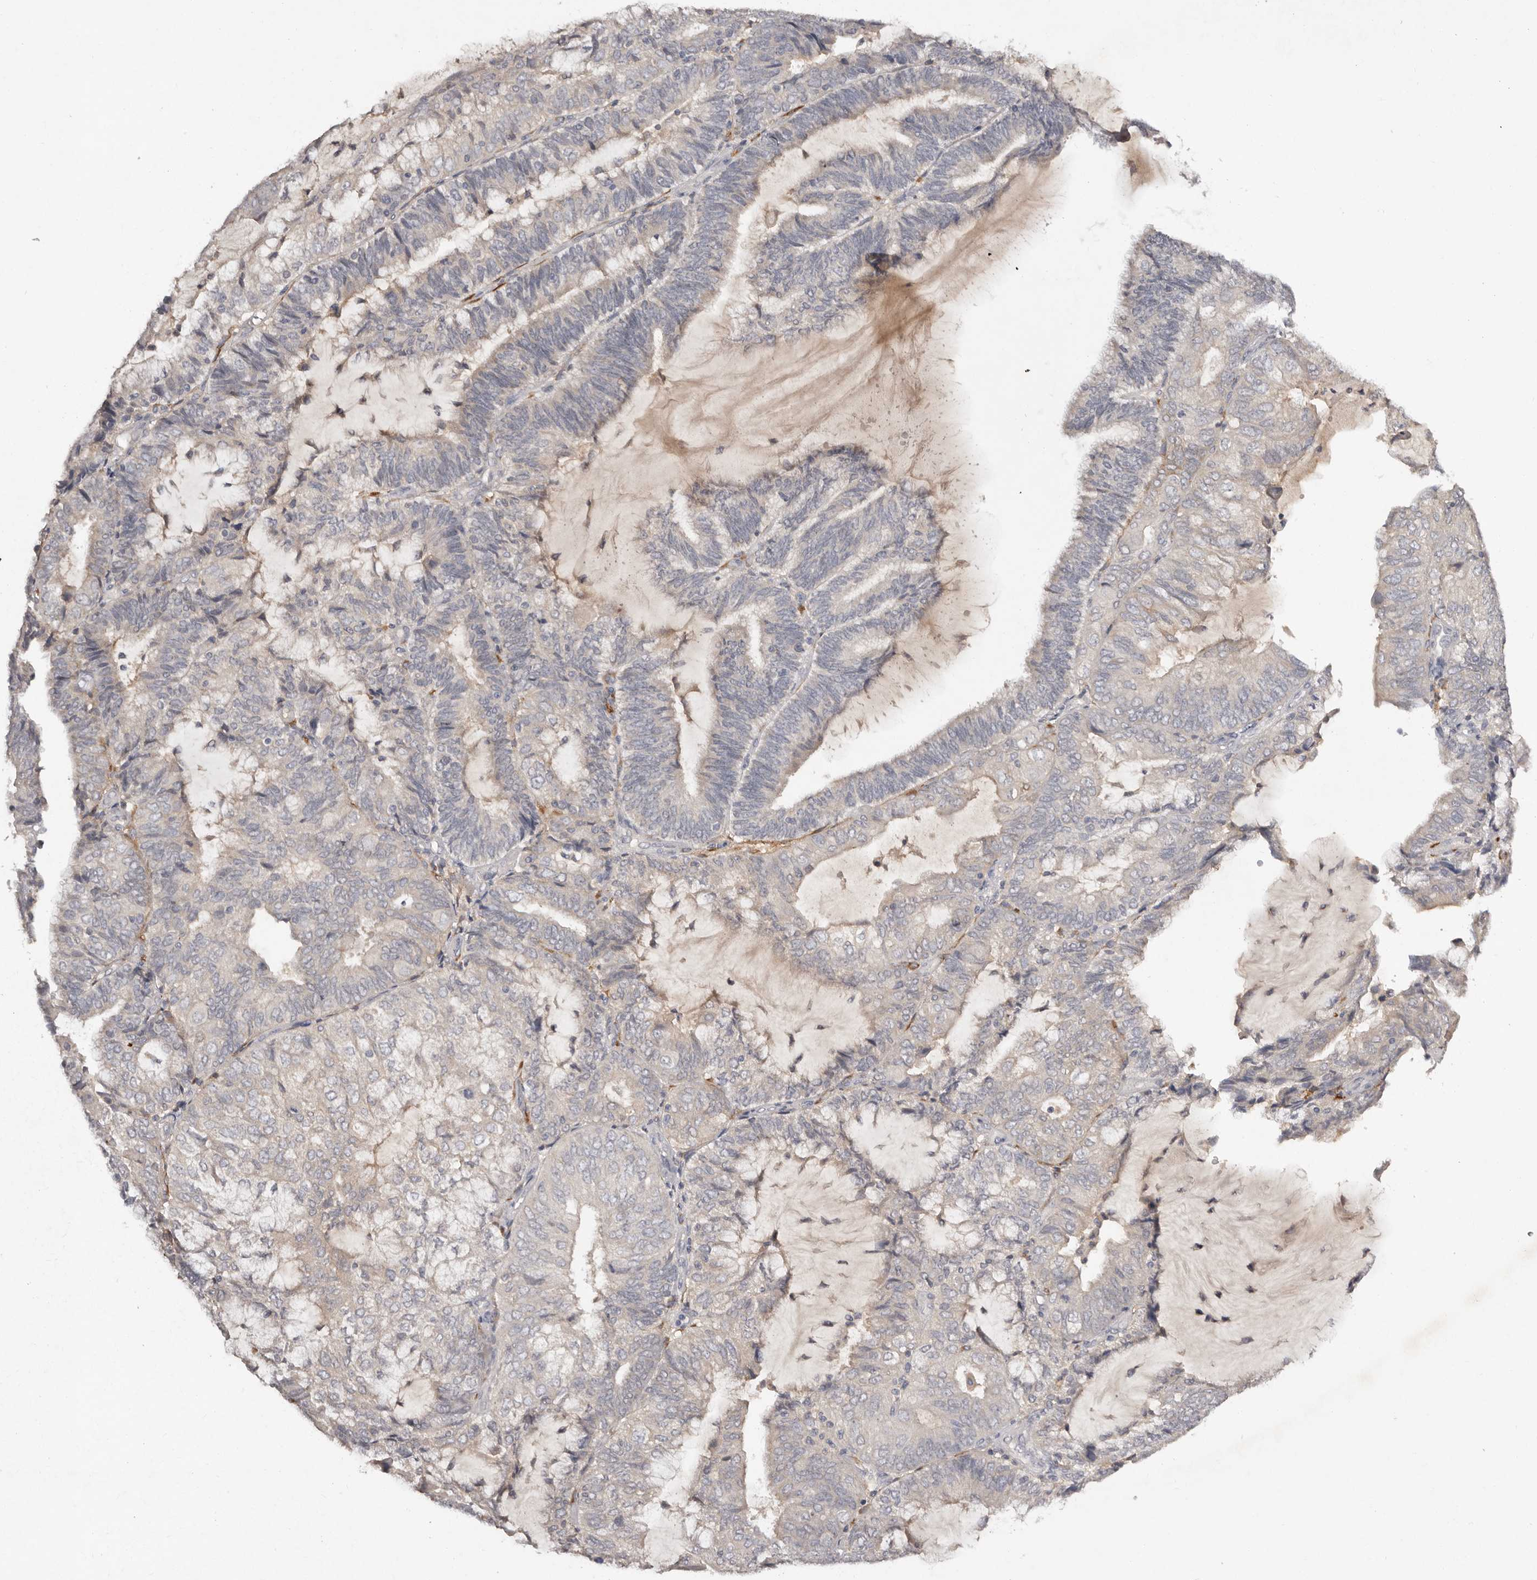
{"staining": {"intensity": "negative", "quantity": "none", "location": "none"}, "tissue": "endometrial cancer", "cell_type": "Tumor cells", "image_type": "cancer", "snomed": [{"axis": "morphology", "description": "Adenocarcinoma, NOS"}, {"axis": "topography", "description": "Endometrium"}], "caption": "An immunohistochemistry (IHC) micrograph of adenocarcinoma (endometrial) is shown. There is no staining in tumor cells of adenocarcinoma (endometrial).", "gene": "SCUBE2", "patient": {"sex": "female", "age": 81}}